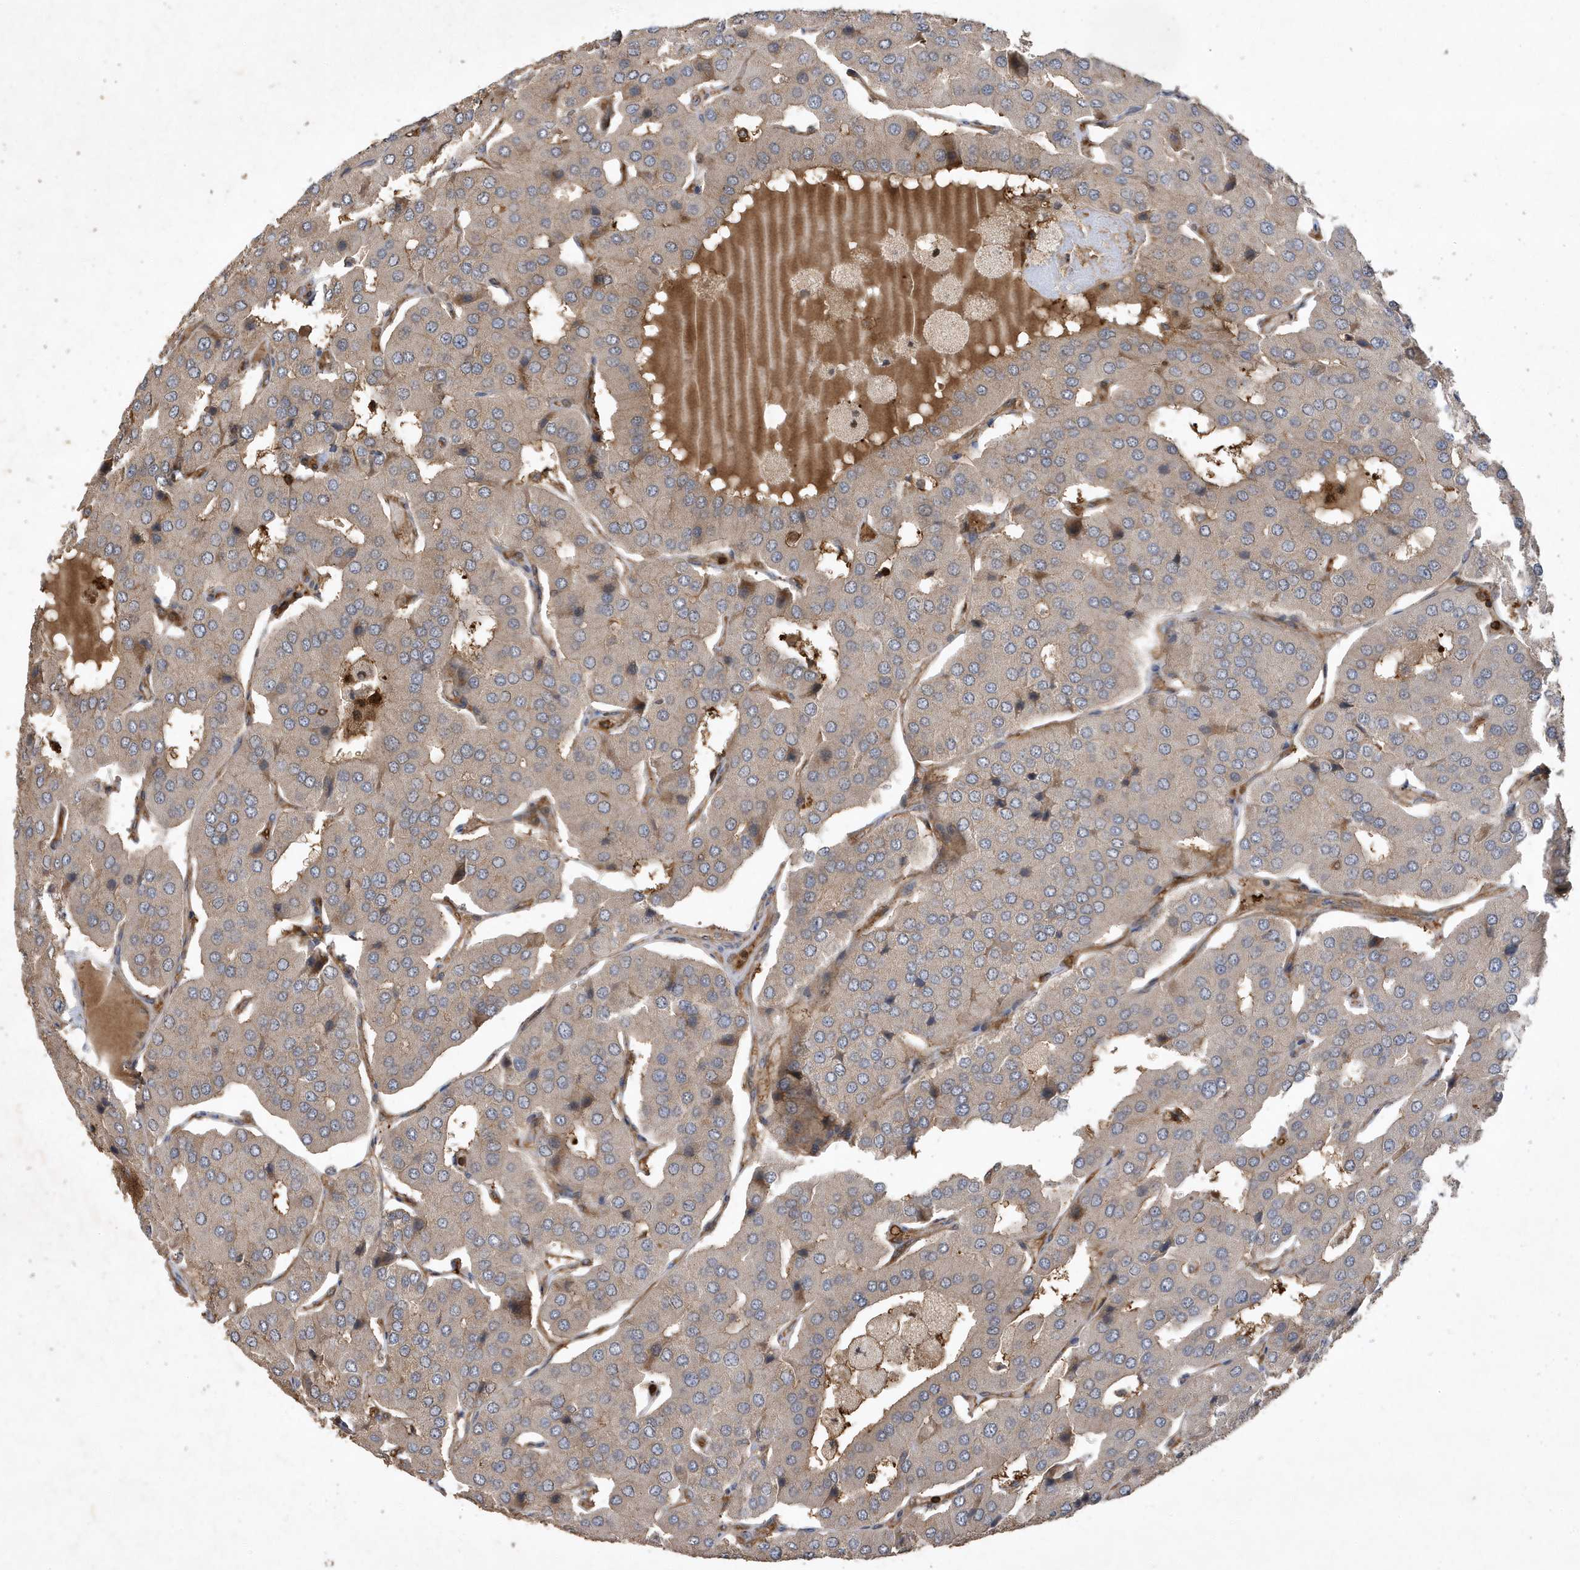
{"staining": {"intensity": "weak", "quantity": "<25%", "location": "cytoplasmic/membranous"}, "tissue": "parathyroid gland", "cell_type": "Glandular cells", "image_type": "normal", "snomed": [{"axis": "morphology", "description": "Normal tissue, NOS"}, {"axis": "morphology", "description": "Adenoma, NOS"}, {"axis": "topography", "description": "Parathyroid gland"}], "caption": "This is a histopathology image of immunohistochemistry staining of unremarkable parathyroid gland, which shows no expression in glandular cells. (Brightfield microscopy of DAB IHC at high magnification).", "gene": "LAPTM4A", "patient": {"sex": "female", "age": 86}}